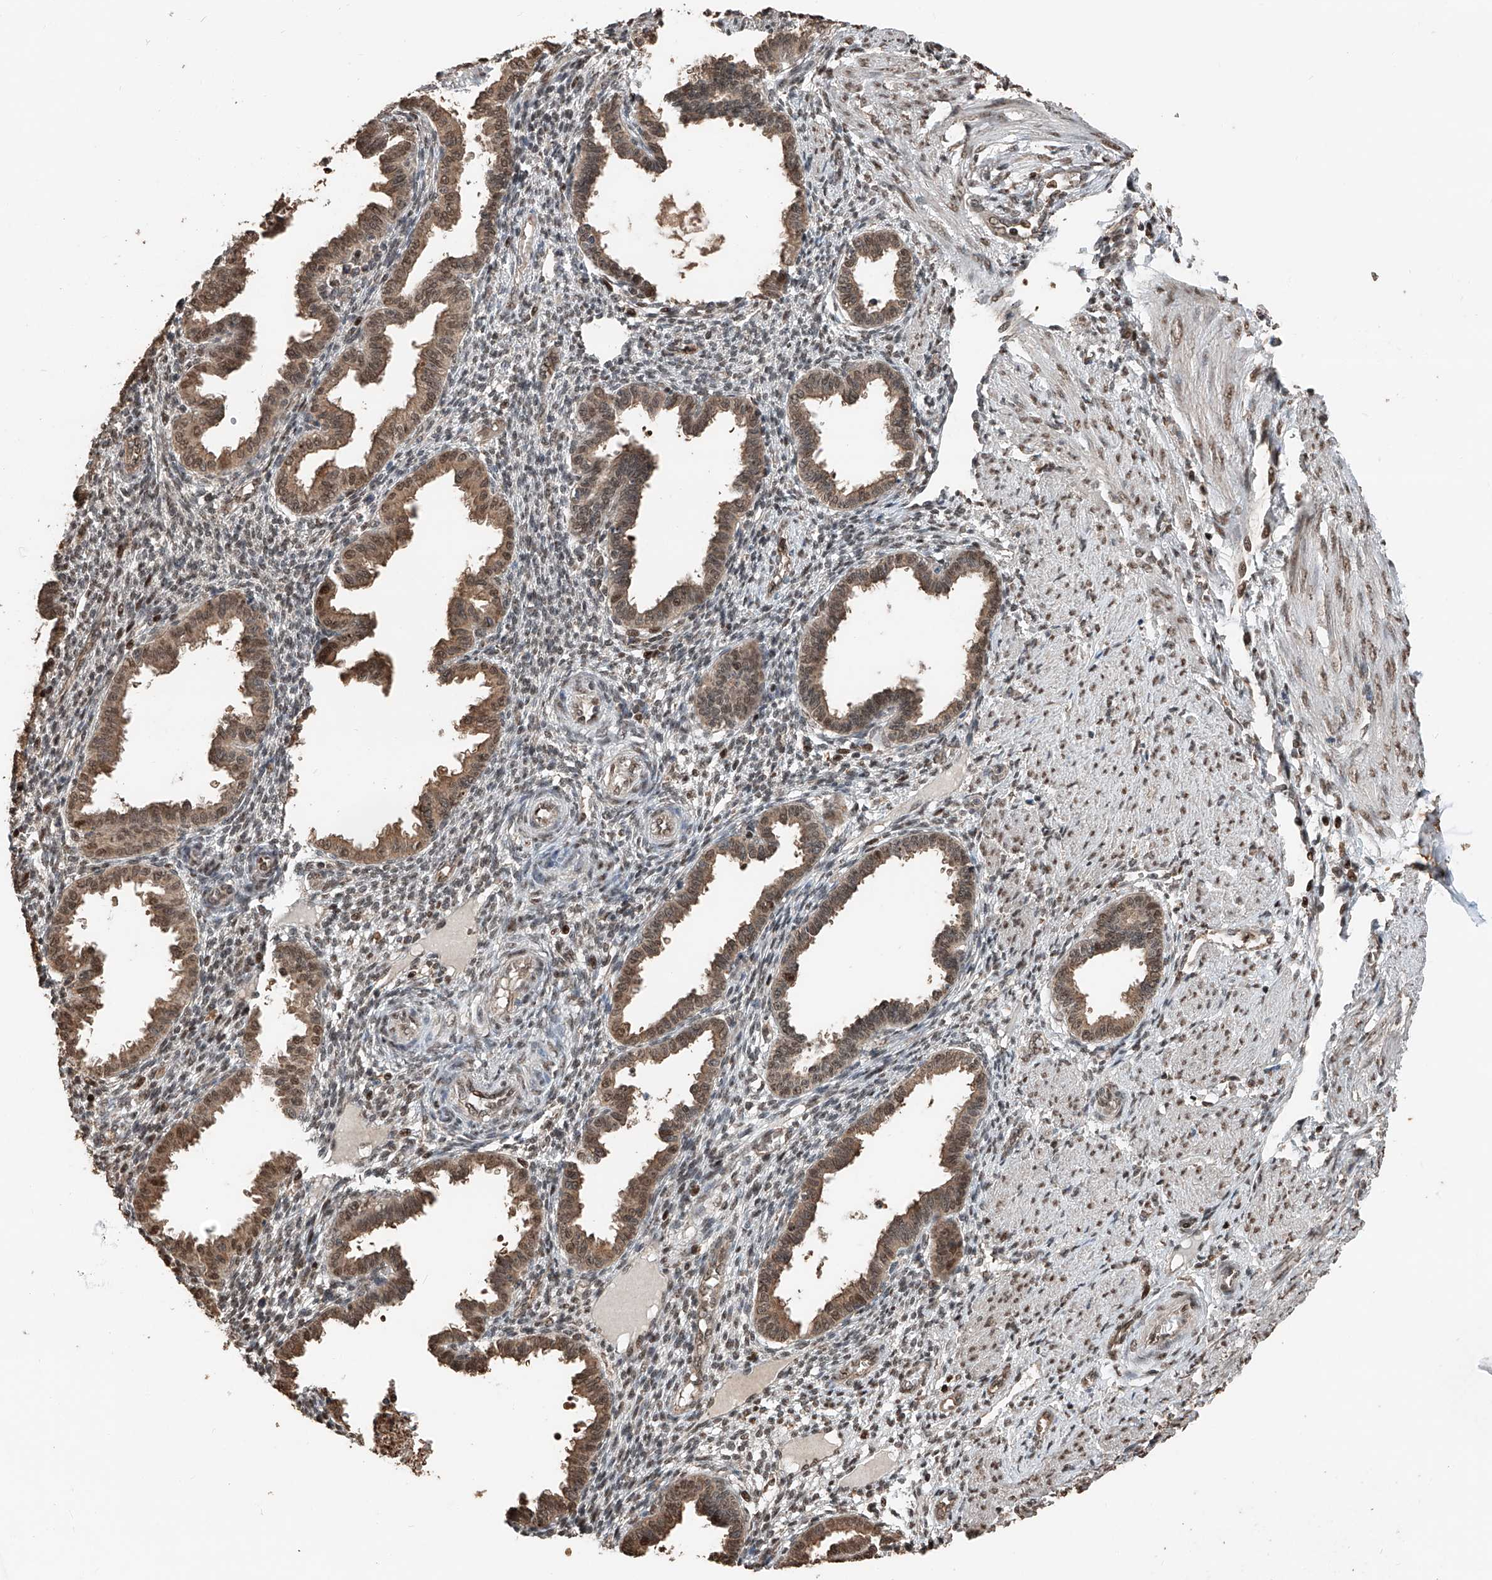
{"staining": {"intensity": "weak", "quantity": ">75%", "location": "nuclear"}, "tissue": "endometrium", "cell_type": "Cells in endometrial stroma", "image_type": "normal", "snomed": [{"axis": "morphology", "description": "Normal tissue, NOS"}, {"axis": "topography", "description": "Endometrium"}], "caption": "High-power microscopy captured an immunohistochemistry micrograph of unremarkable endometrium, revealing weak nuclear expression in approximately >75% of cells in endometrial stroma.", "gene": "RMND1", "patient": {"sex": "female", "age": 33}}